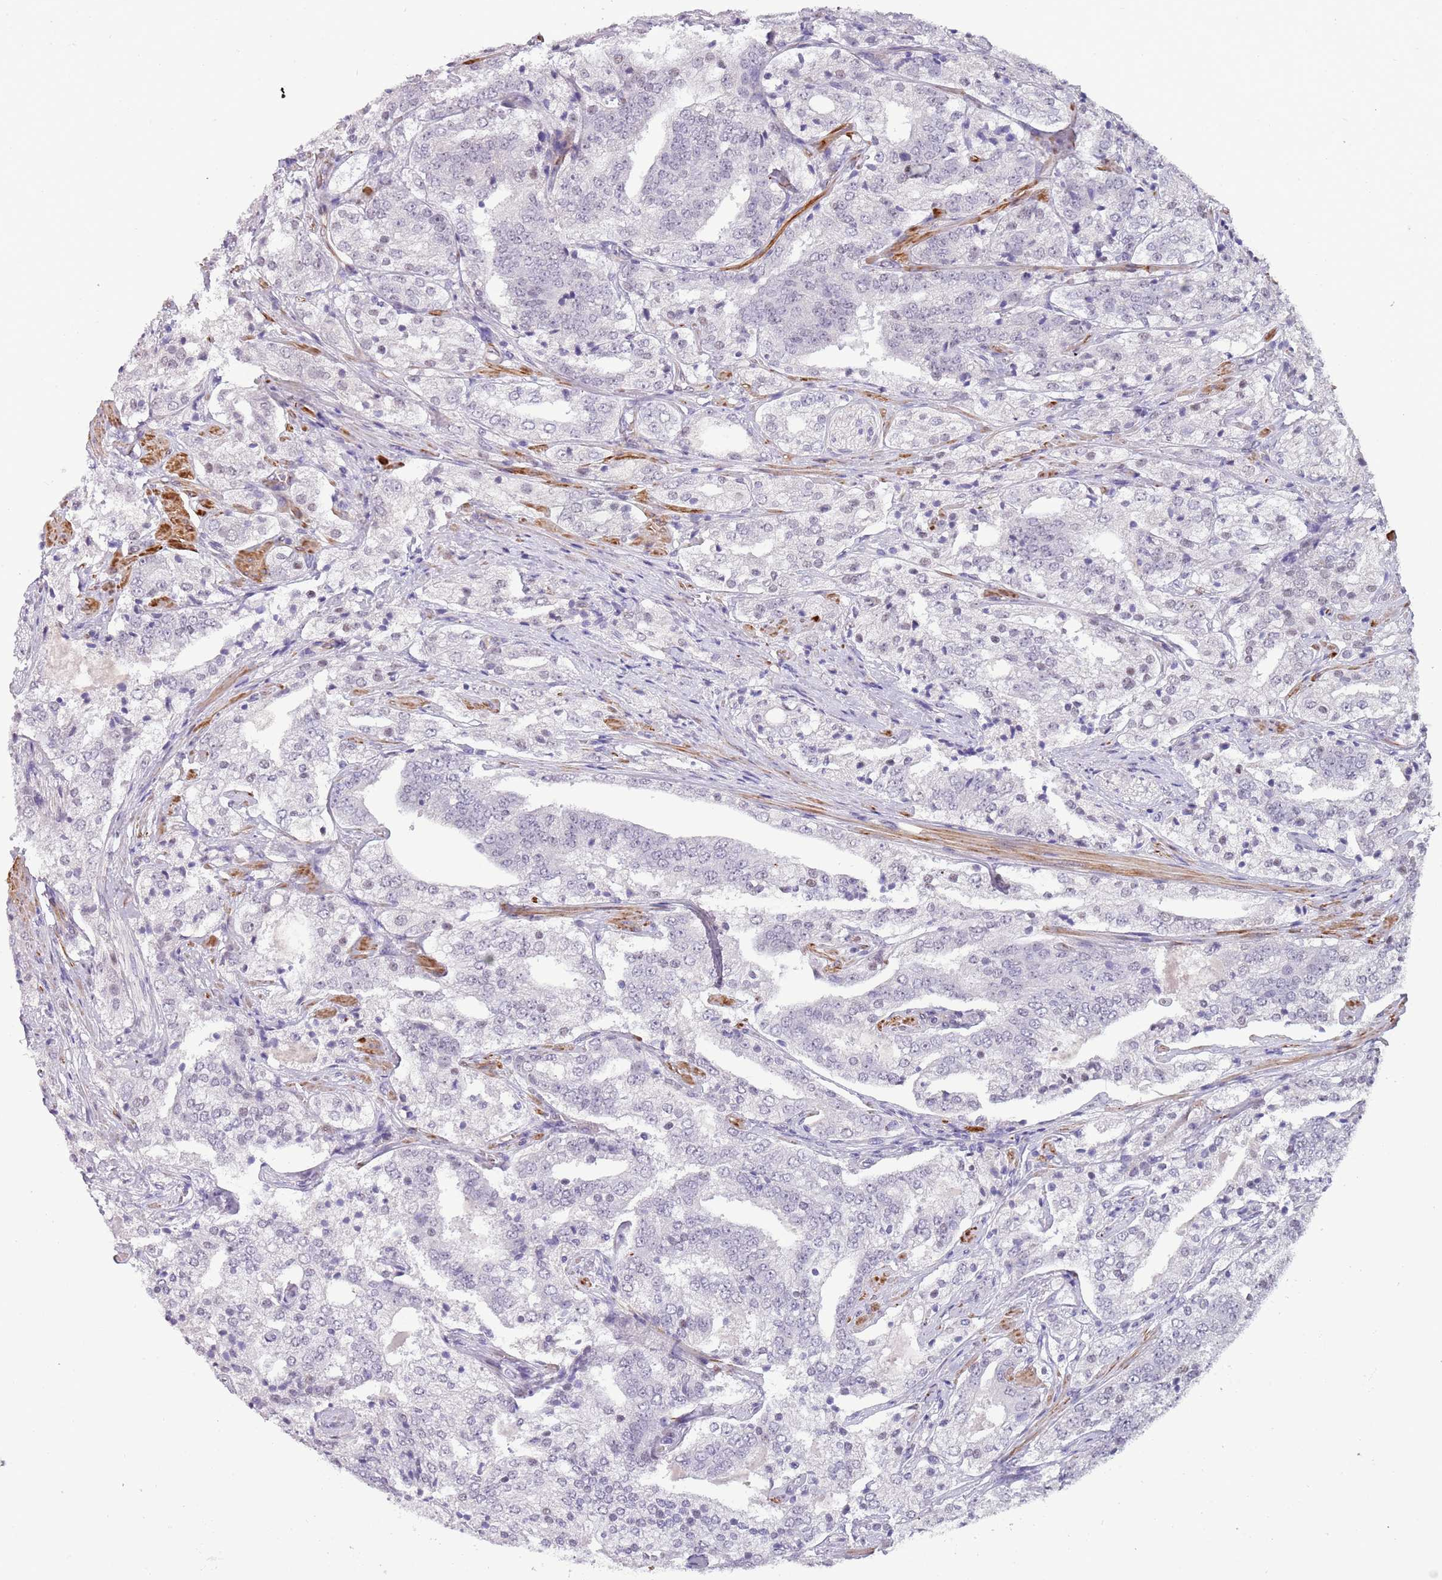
{"staining": {"intensity": "negative", "quantity": "none", "location": "none"}, "tissue": "prostate cancer", "cell_type": "Tumor cells", "image_type": "cancer", "snomed": [{"axis": "morphology", "description": "Adenocarcinoma, High grade"}, {"axis": "topography", "description": "Prostate"}], "caption": "Prostate adenocarcinoma (high-grade) was stained to show a protein in brown. There is no significant expression in tumor cells.", "gene": "NBPF3", "patient": {"sex": "male", "age": 63}}